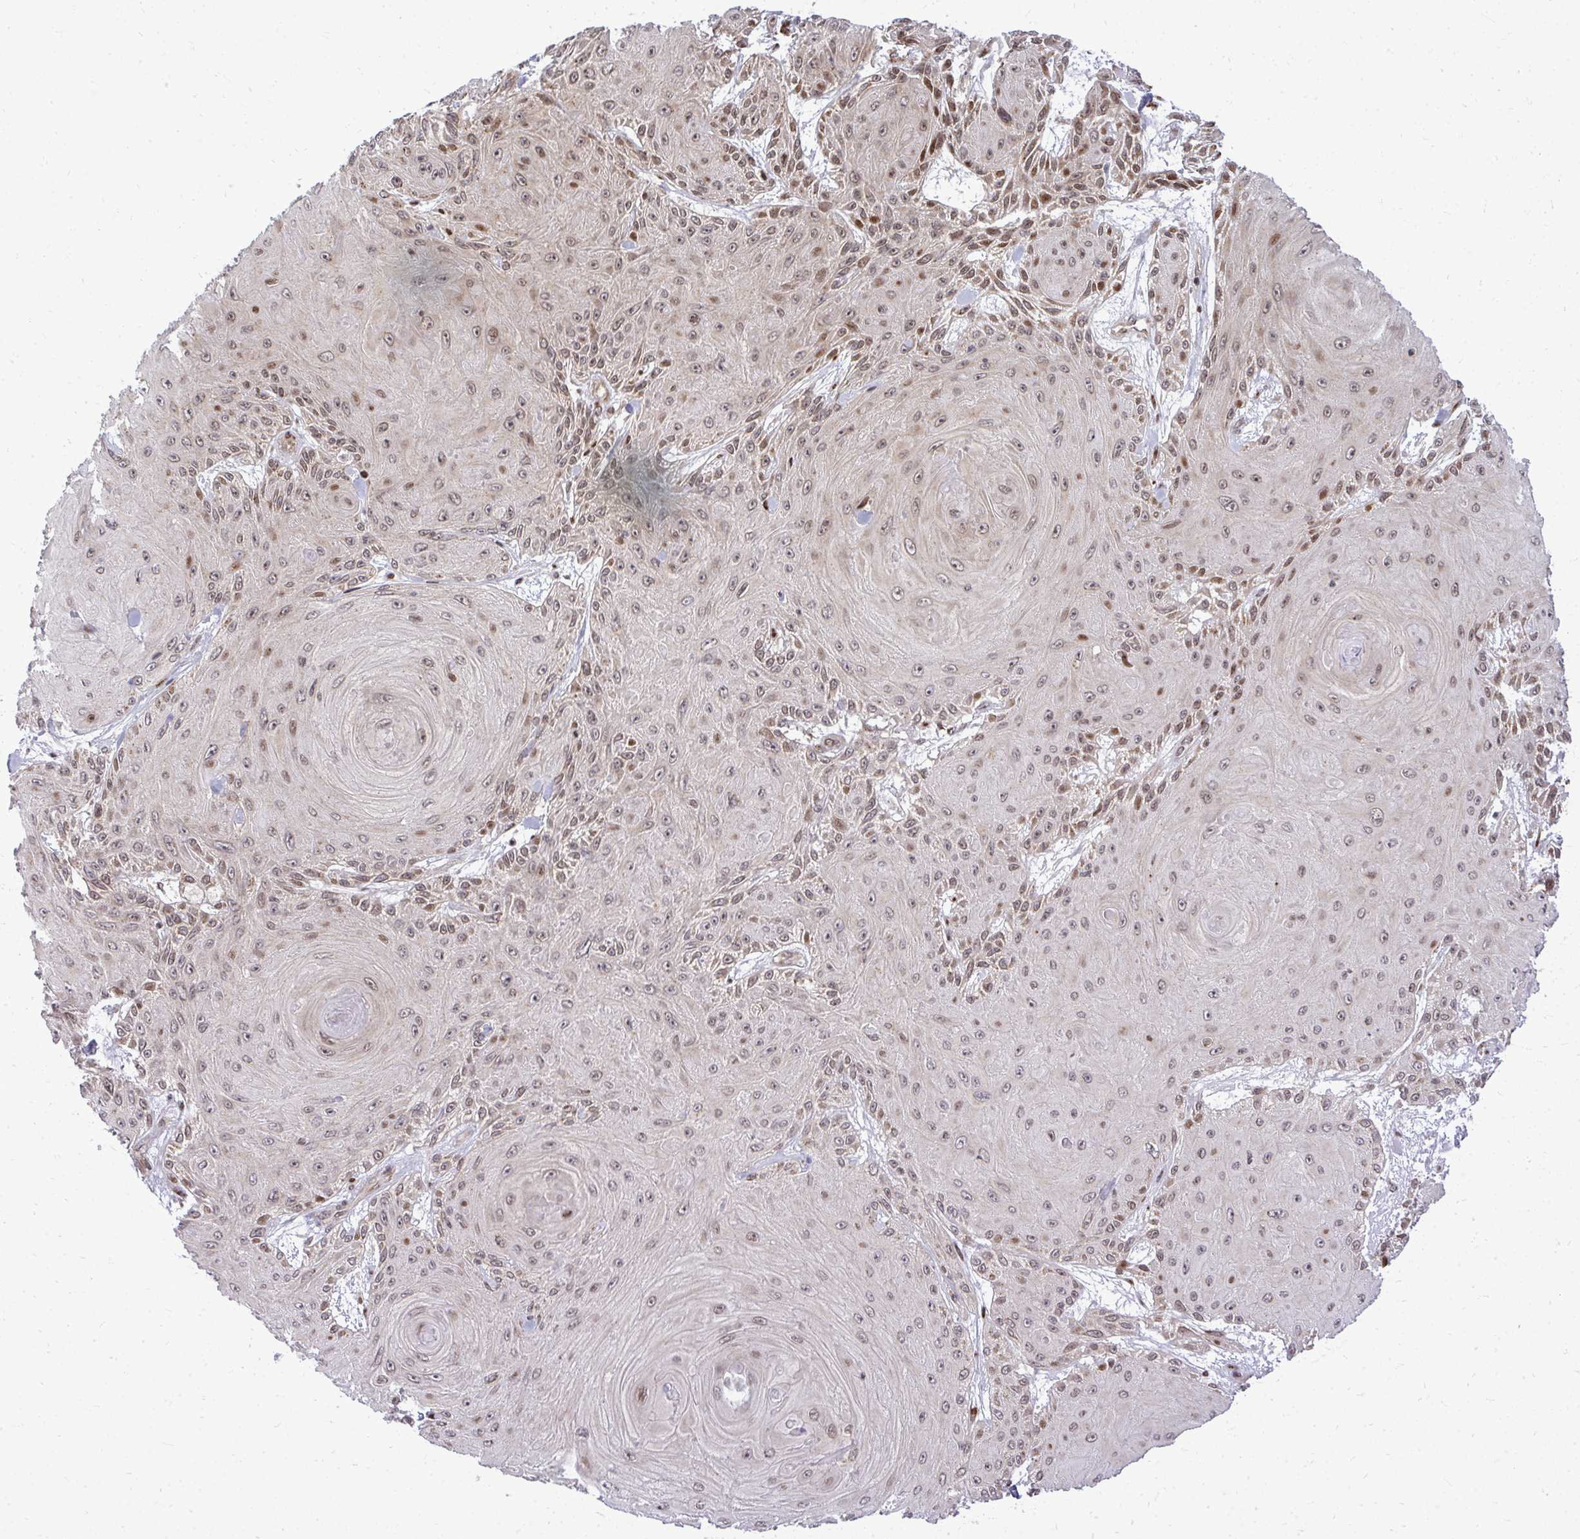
{"staining": {"intensity": "moderate", "quantity": "25%-75%", "location": "nuclear"}, "tissue": "skin cancer", "cell_type": "Tumor cells", "image_type": "cancer", "snomed": [{"axis": "morphology", "description": "Squamous cell carcinoma, NOS"}, {"axis": "topography", "description": "Skin"}], "caption": "Immunohistochemistry (IHC) image of skin cancer stained for a protein (brown), which shows medium levels of moderate nuclear positivity in about 25%-75% of tumor cells.", "gene": "PIGY", "patient": {"sex": "male", "age": 88}}